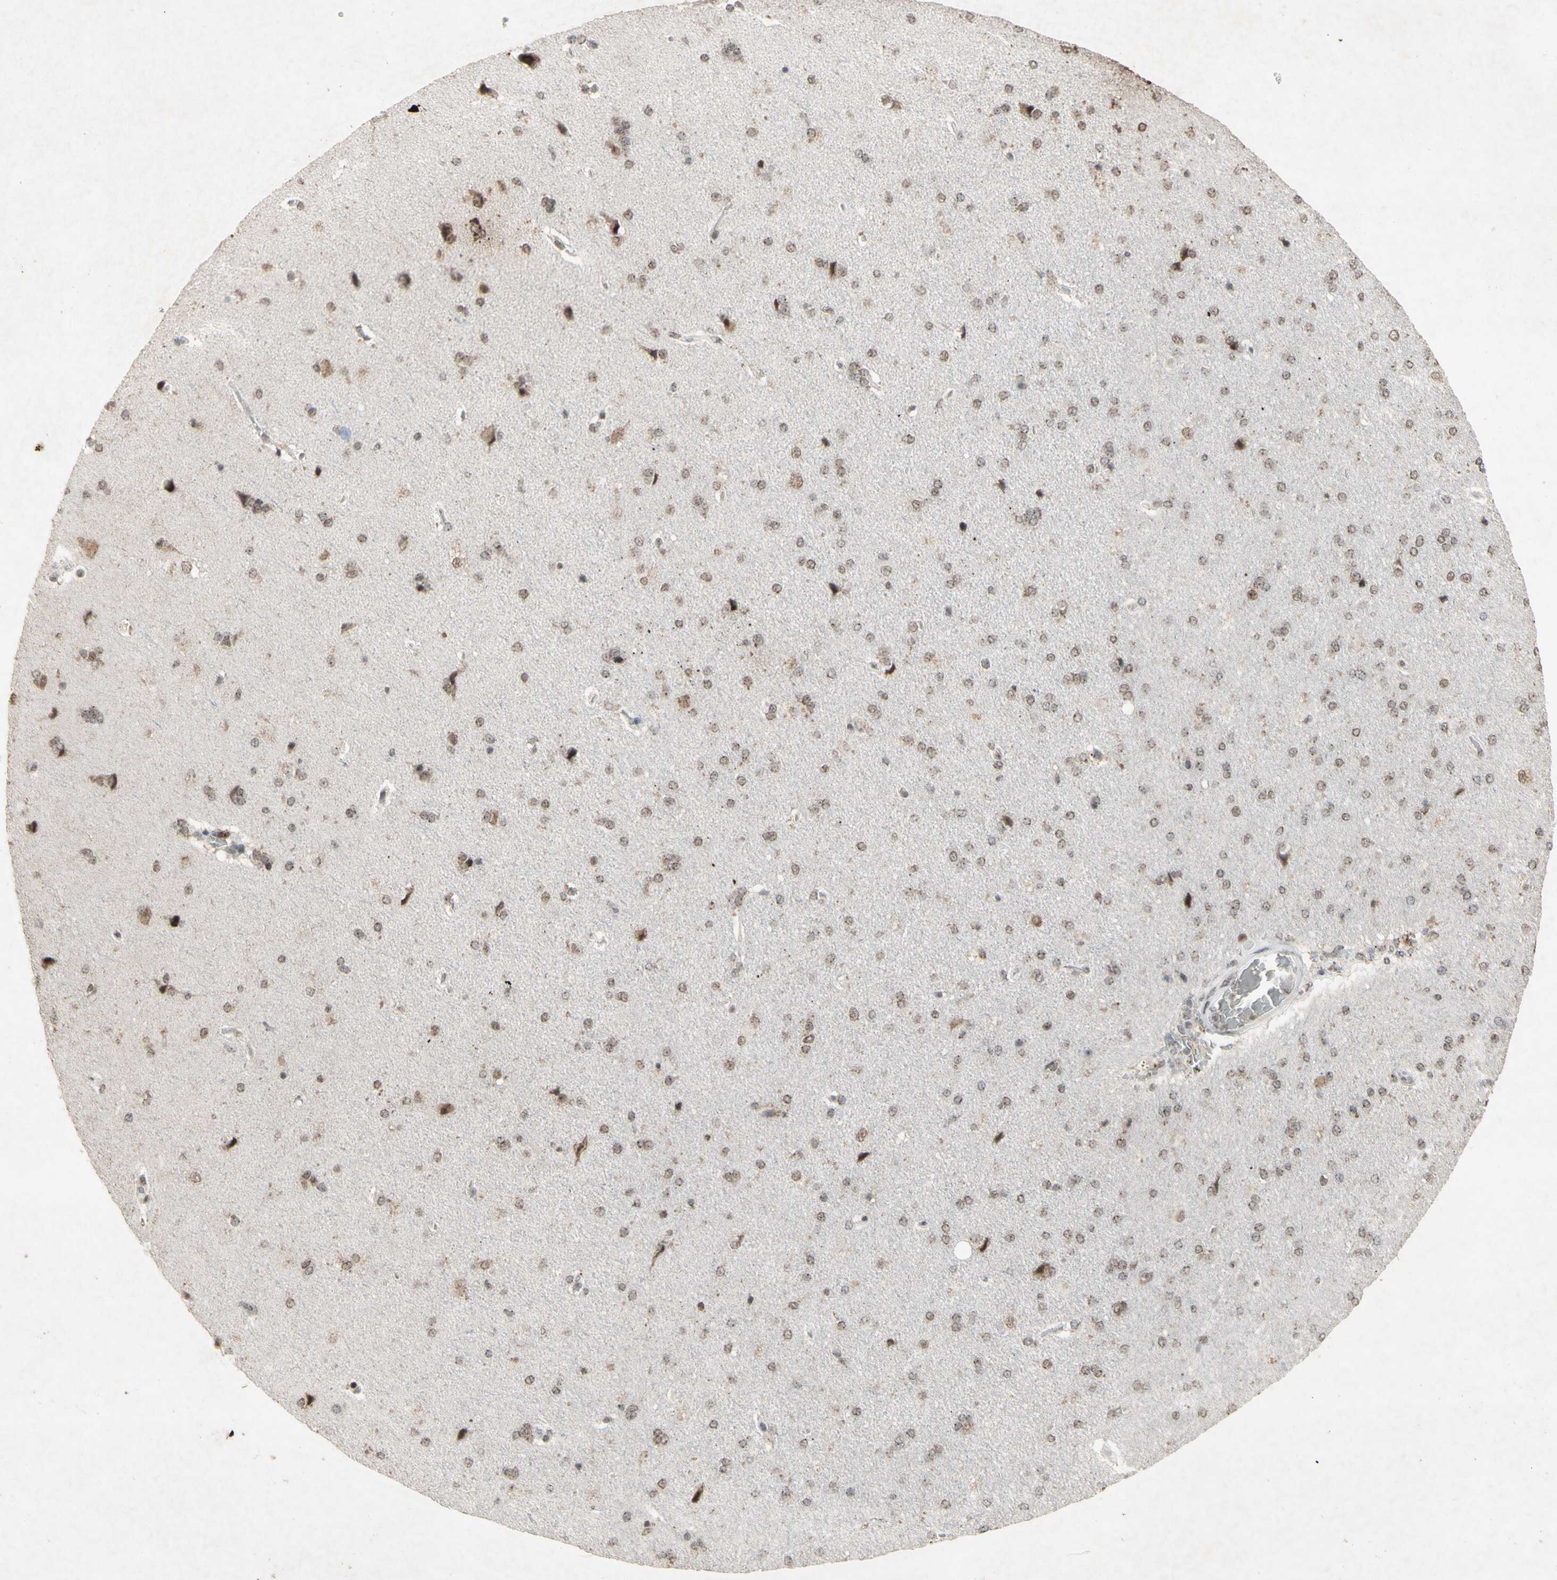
{"staining": {"intensity": "negative", "quantity": "none", "location": "none"}, "tissue": "cerebral cortex", "cell_type": "Endothelial cells", "image_type": "normal", "snomed": [{"axis": "morphology", "description": "Normal tissue, NOS"}, {"axis": "topography", "description": "Cerebral cortex"}], "caption": "Immunohistochemistry (IHC) histopathology image of benign cerebral cortex stained for a protein (brown), which demonstrates no expression in endothelial cells.", "gene": "CENPB", "patient": {"sex": "male", "age": 62}}